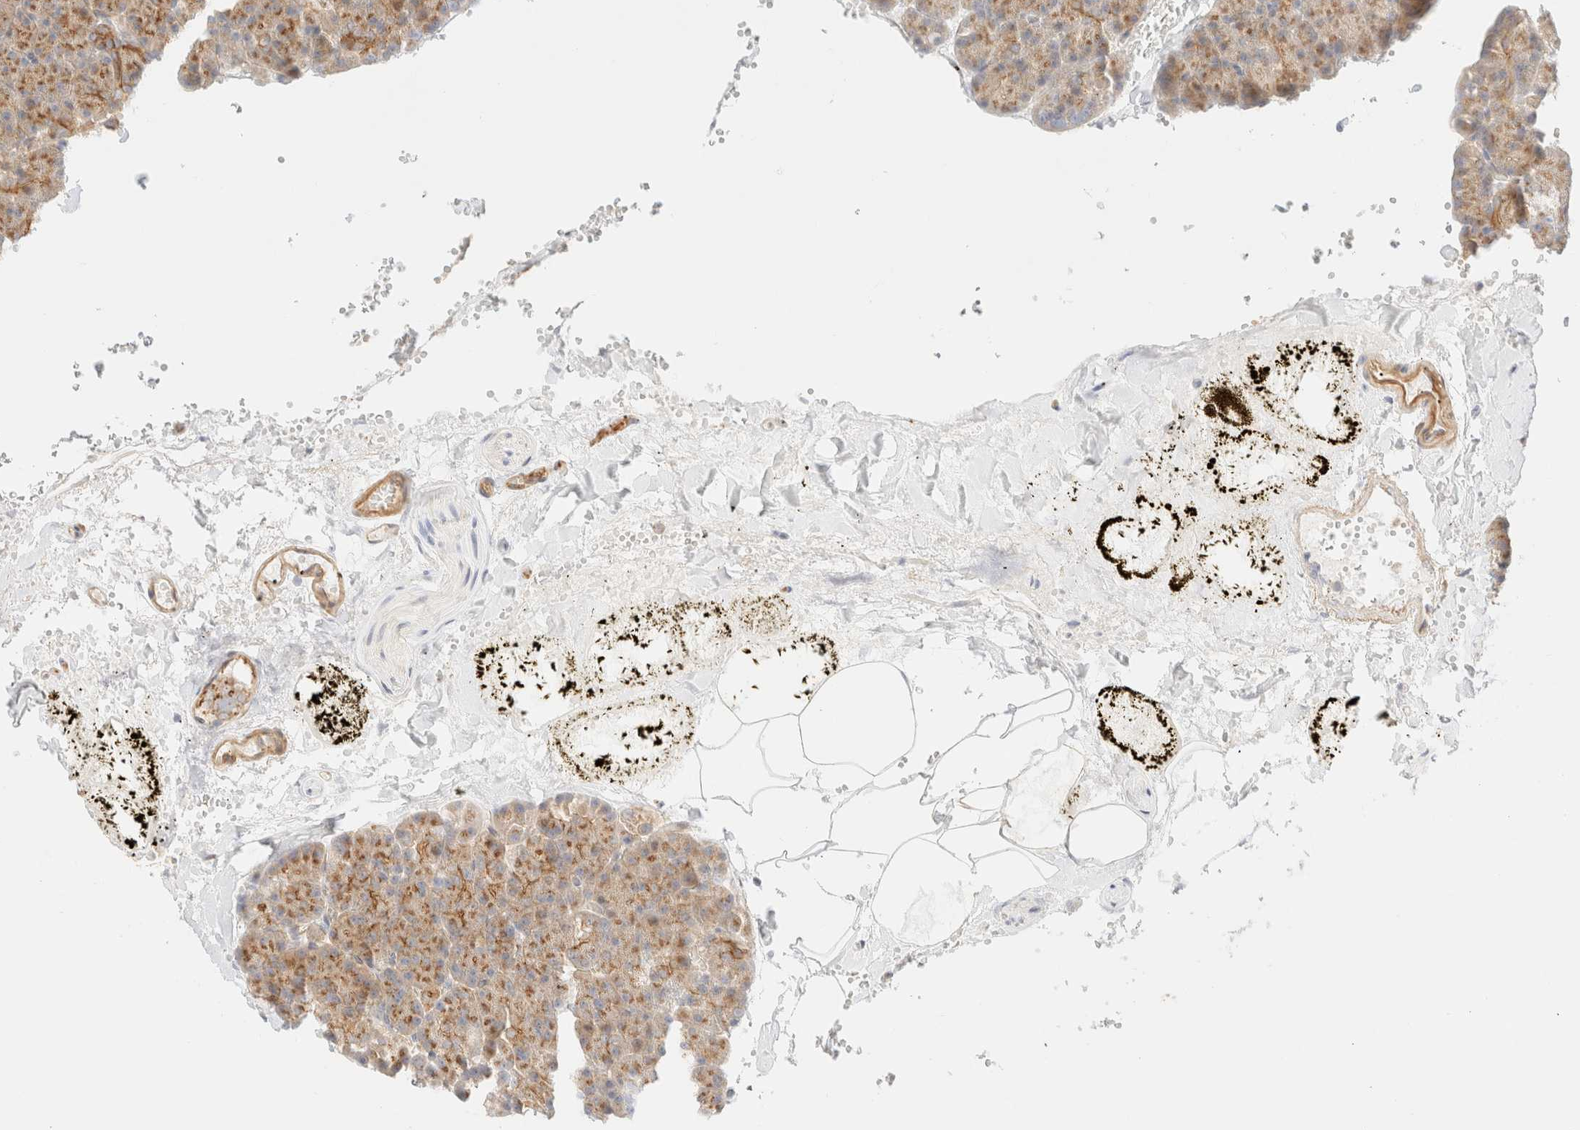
{"staining": {"intensity": "moderate", "quantity": "<25%", "location": "cytoplasmic/membranous"}, "tissue": "pancreas", "cell_type": "Exocrine glandular cells", "image_type": "normal", "snomed": [{"axis": "morphology", "description": "Normal tissue, NOS"}, {"axis": "morphology", "description": "Carcinoid, malignant, NOS"}, {"axis": "topography", "description": "Pancreas"}], "caption": "Pancreas stained with a brown dye demonstrates moderate cytoplasmic/membranous positive expression in approximately <25% of exocrine glandular cells.", "gene": "MYO10", "patient": {"sex": "female", "age": 35}}